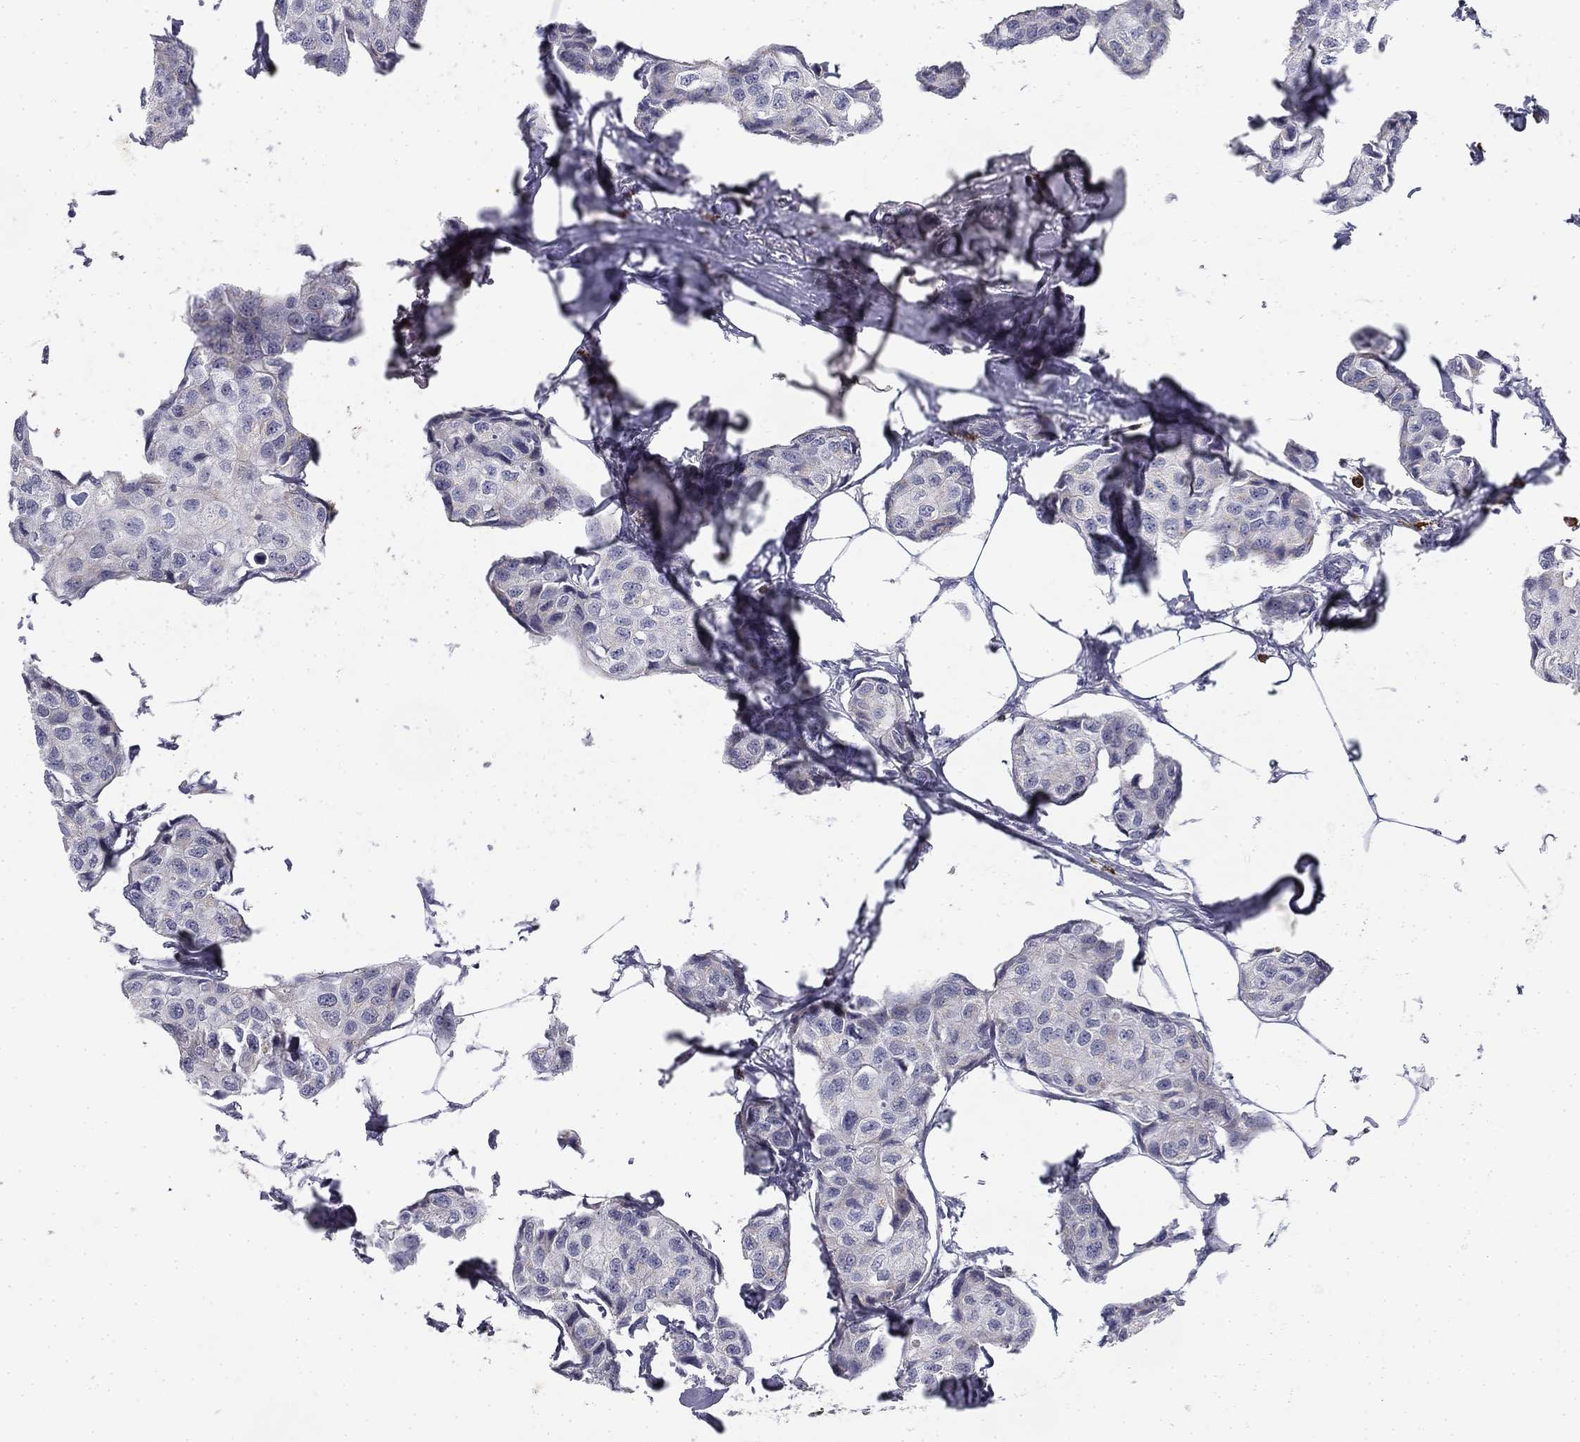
{"staining": {"intensity": "negative", "quantity": "none", "location": "none"}, "tissue": "breast cancer", "cell_type": "Tumor cells", "image_type": "cancer", "snomed": [{"axis": "morphology", "description": "Duct carcinoma"}, {"axis": "topography", "description": "Breast"}], "caption": "Immunohistochemistry (IHC) histopathology image of neoplastic tissue: human breast cancer stained with DAB displays no significant protein staining in tumor cells. Brightfield microscopy of immunohistochemistry stained with DAB (brown) and hematoxylin (blue), captured at high magnification.", "gene": "TRAT1", "patient": {"sex": "female", "age": 80}}